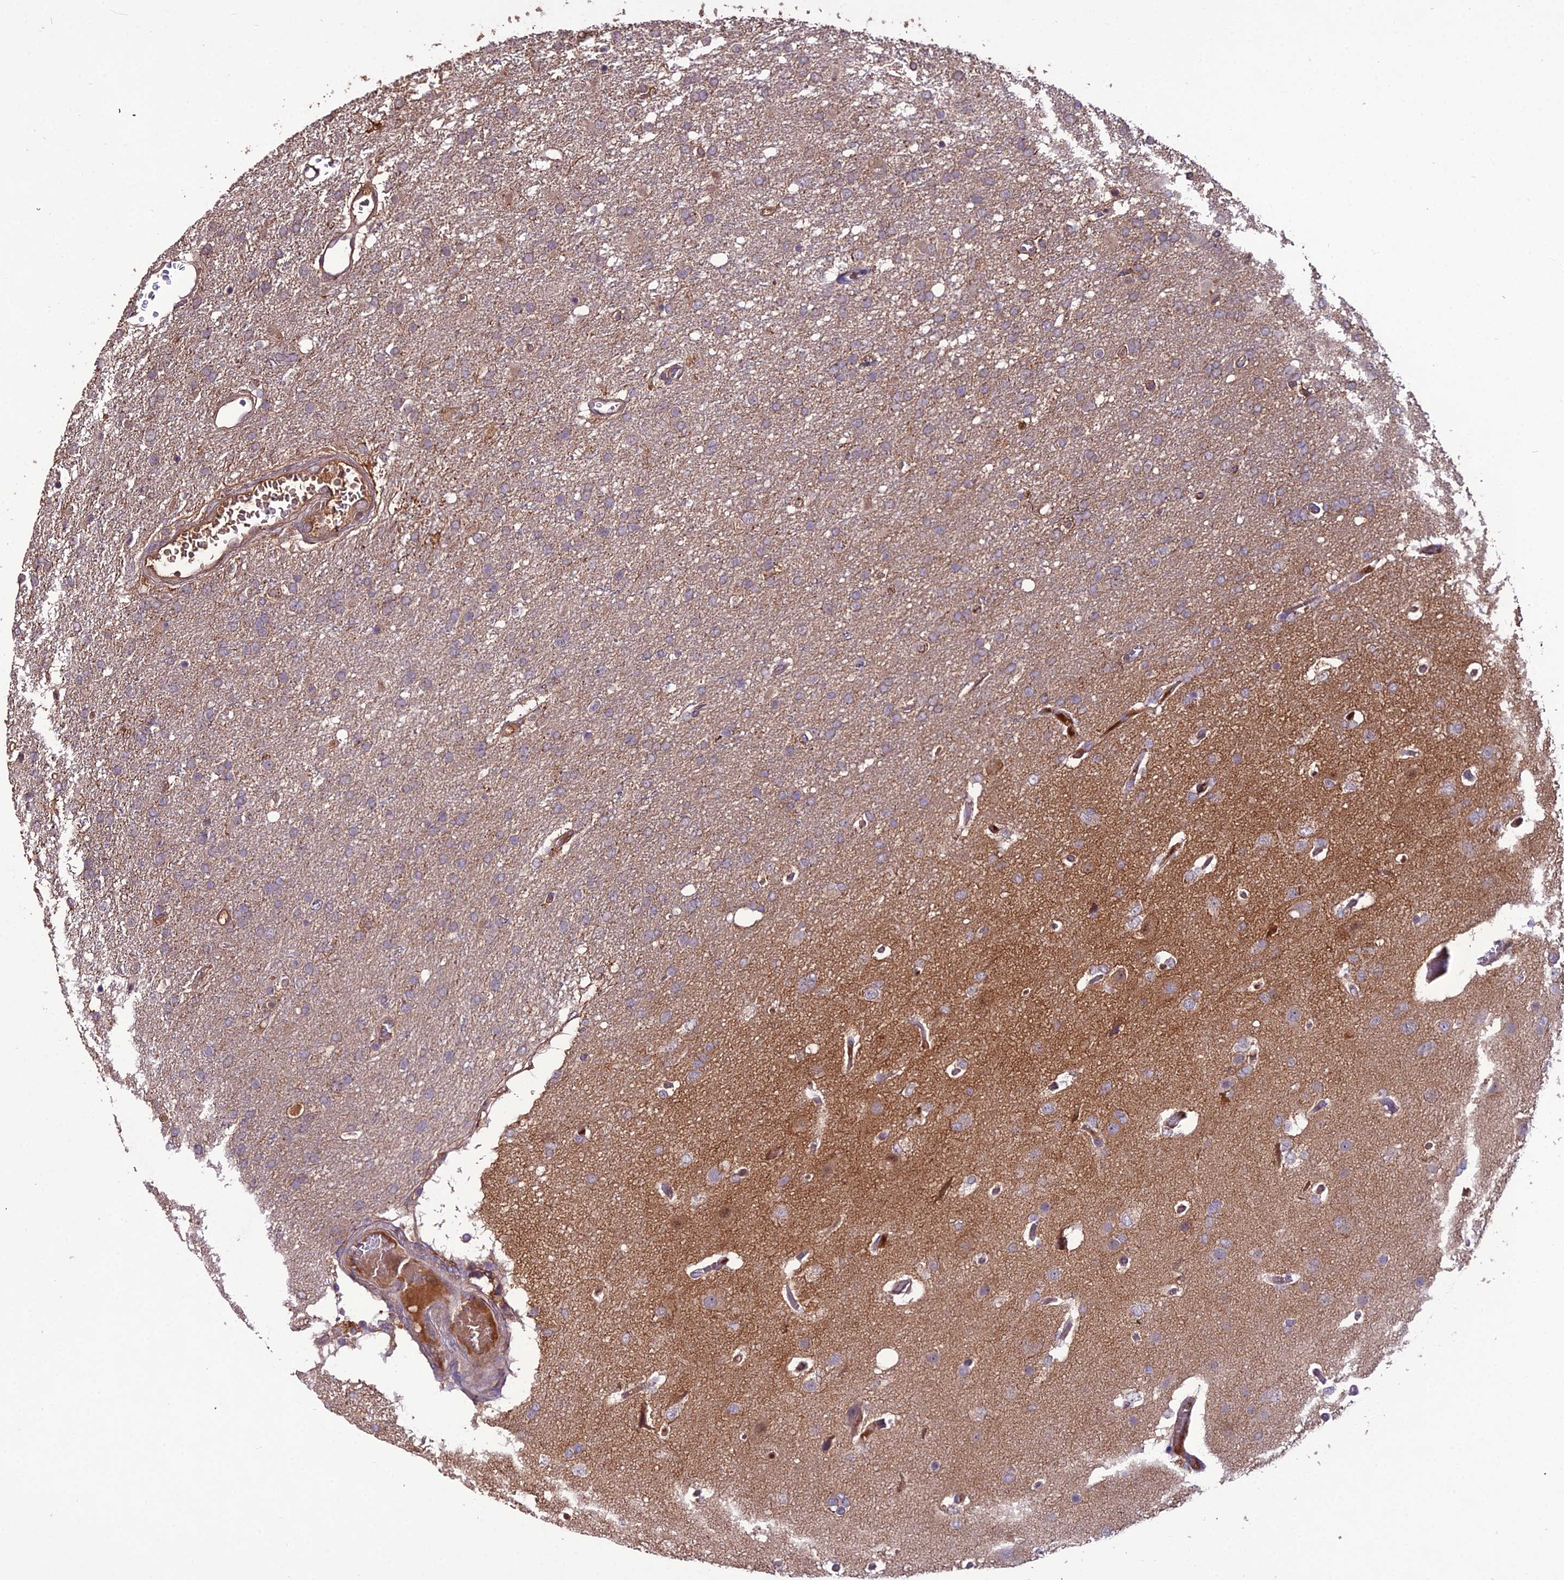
{"staining": {"intensity": "negative", "quantity": "none", "location": "none"}, "tissue": "glioma", "cell_type": "Tumor cells", "image_type": "cancer", "snomed": [{"axis": "morphology", "description": "Glioma, malignant, High grade"}, {"axis": "topography", "description": "Brain"}], "caption": "High power microscopy micrograph of an immunohistochemistry histopathology image of malignant glioma (high-grade), revealing no significant staining in tumor cells. The staining was performed using DAB (3,3'-diaminobenzidine) to visualize the protein expression in brown, while the nuclei were stained in blue with hematoxylin (Magnification: 20x).", "gene": "KCTD16", "patient": {"sex": "female", "age": 74}}